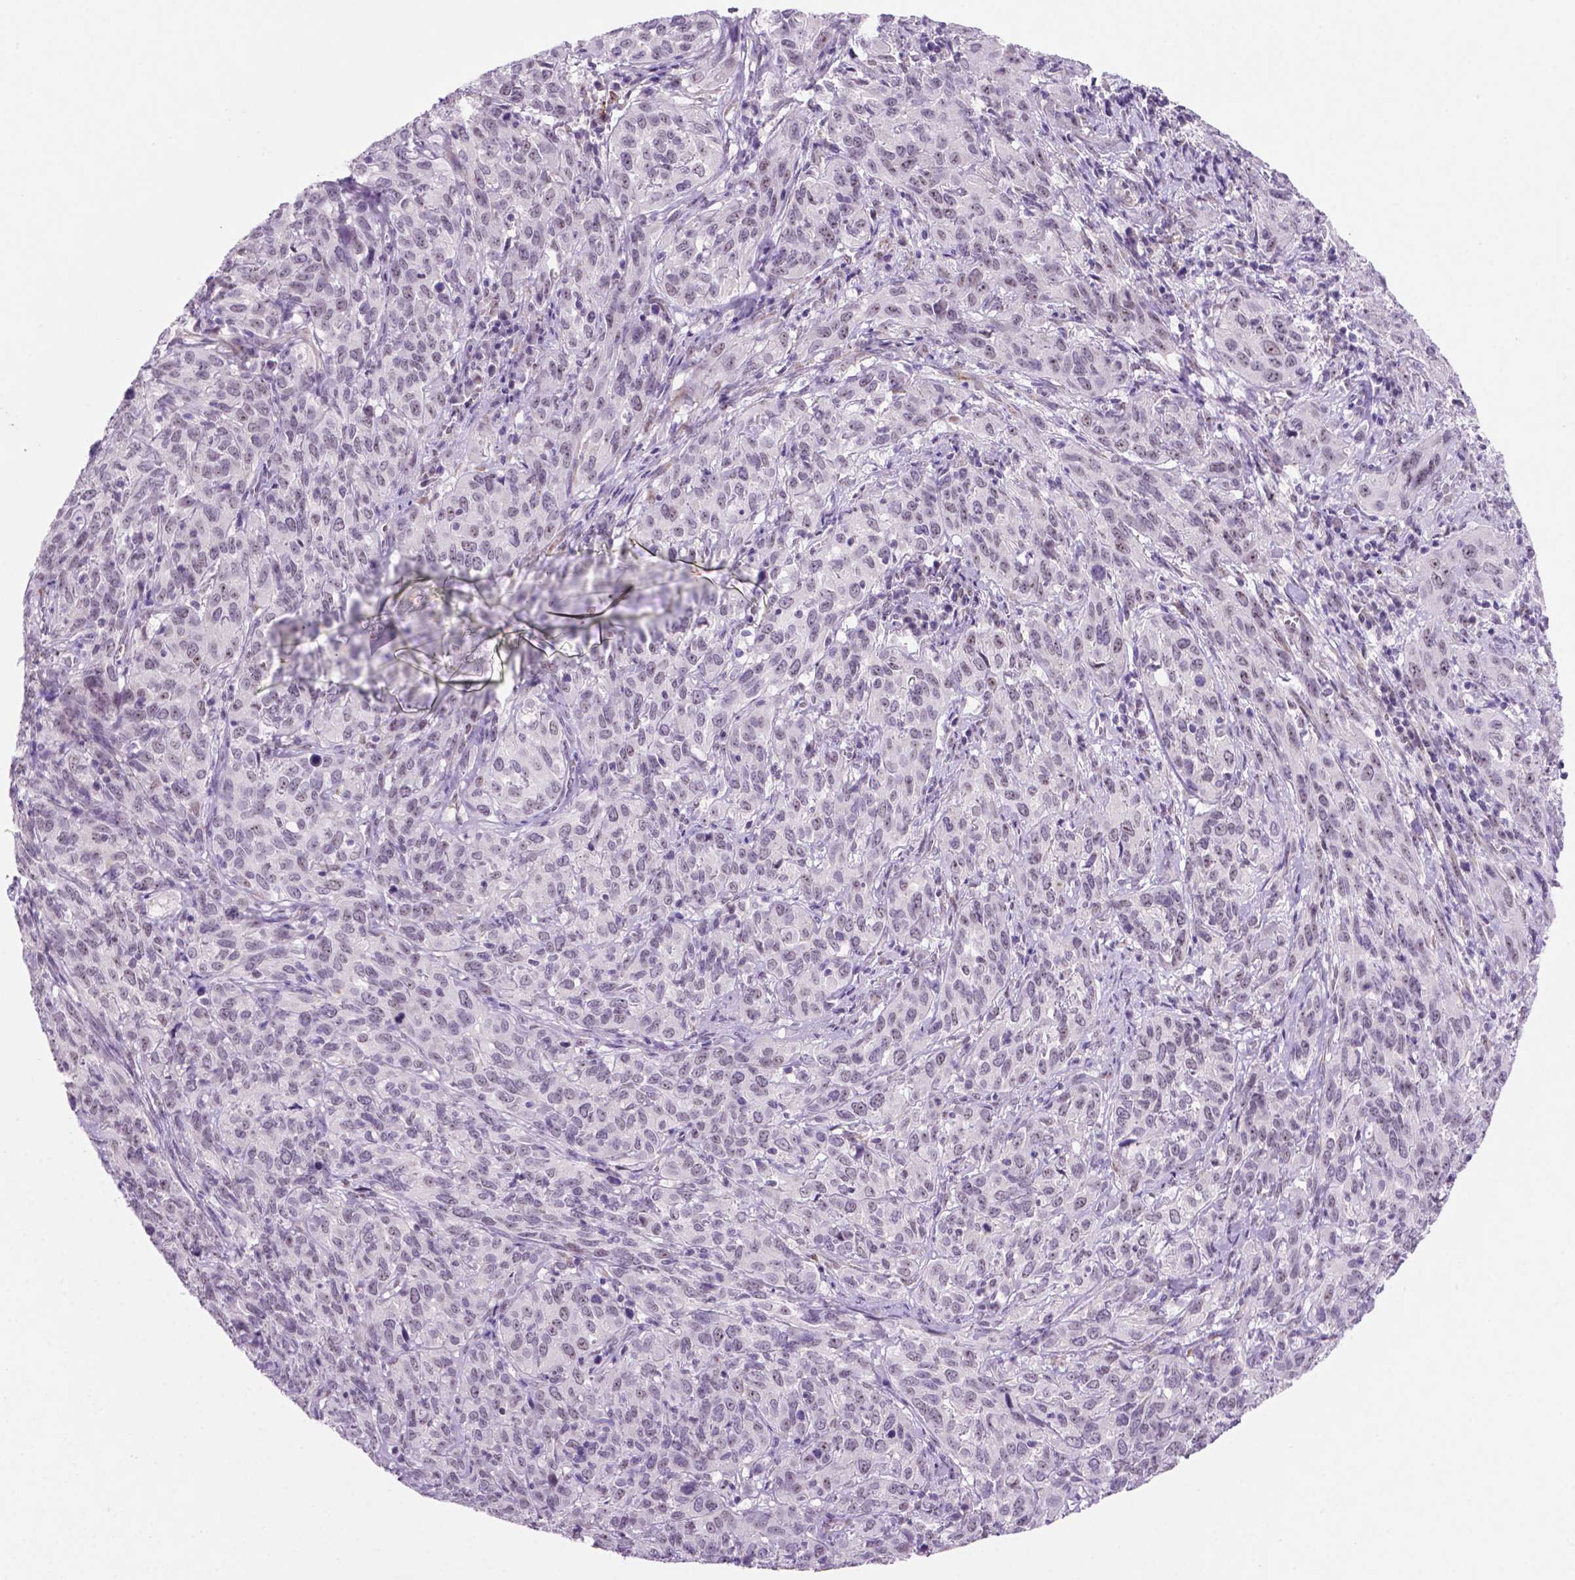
{"staining": {"intensity": "negative", "quantity": "none", "location": "none"}, "tissue": "cervical cancer", "cell_type": "Tumor cells", "image_type": "cancer", "snomed": [{"axis": "morphology", "description": "Squamous cell carcinoma, NOS"}, {"axis": "topography", "description": "Cervix"}], "caption": "DAB immunohistochemical staining of cervical cancer demonstrates no significant staining in tumor cells.", "gene": "C18orf21", "patient": {"sex": "female", "age": 51}}